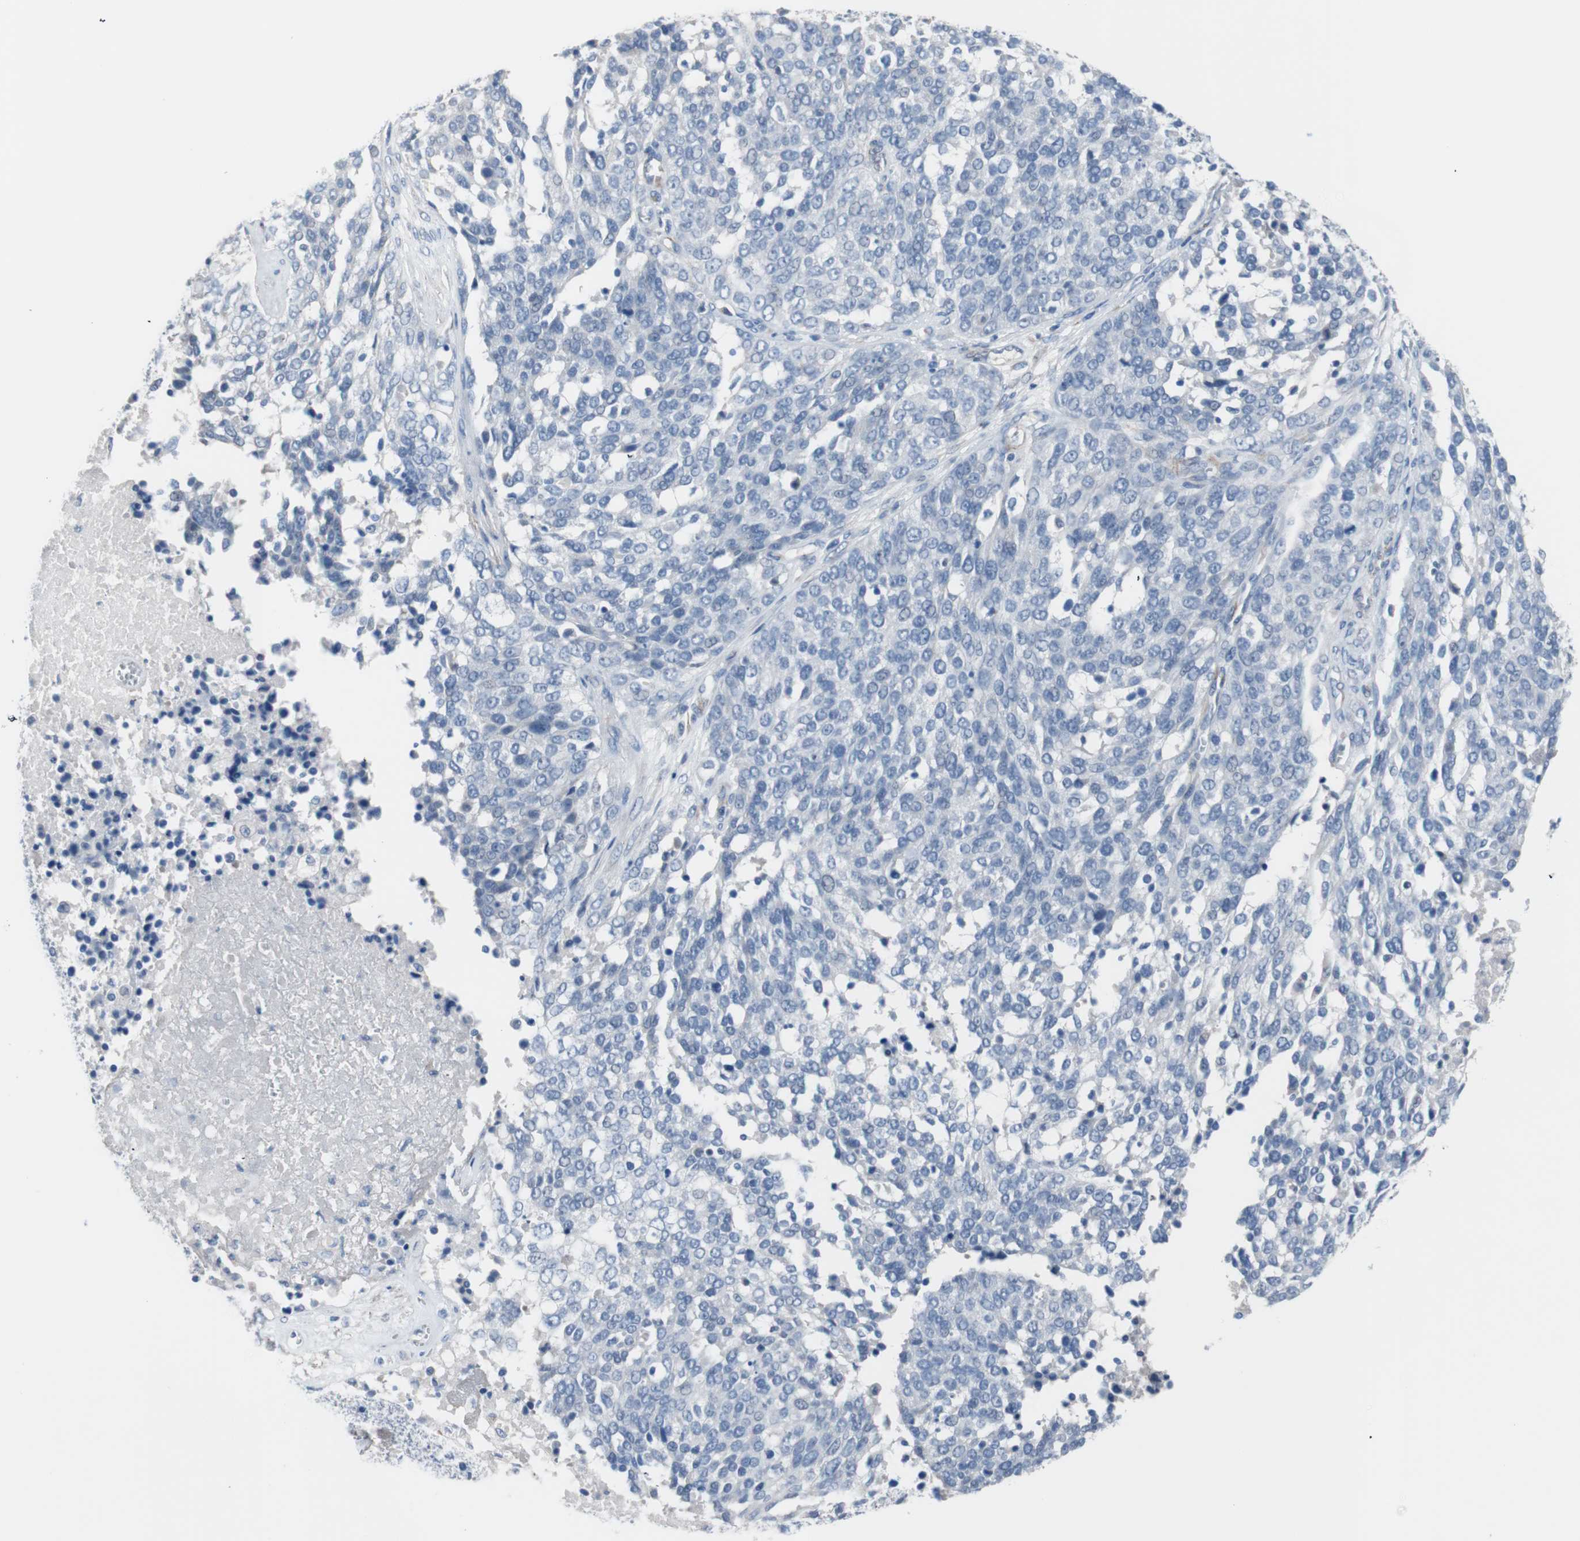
{"staining": {"intensity": "negative", "quantity": "none", "location": "none"}, "tissue": "ovarian cancer", "cell_type": "Tumor cells", "image_type": "cancer", "snomed": [{"axis": "morphology", "description": "Cystadenocarcinoma, serous, NOS"}, {"axis": "topography", "description": "Ovary"}], "caption": "Immunohistochemistry photomicrograph of human serous cystadenocarcinoma (ovarian) stained for a protein (brown), which shows no staining in tumor cells. (Immunohistochemistry (ihc), brightfield microscopy, high magnification).", "gene": "ULBP1", "patient": {"sex": "female", "age": 44}}